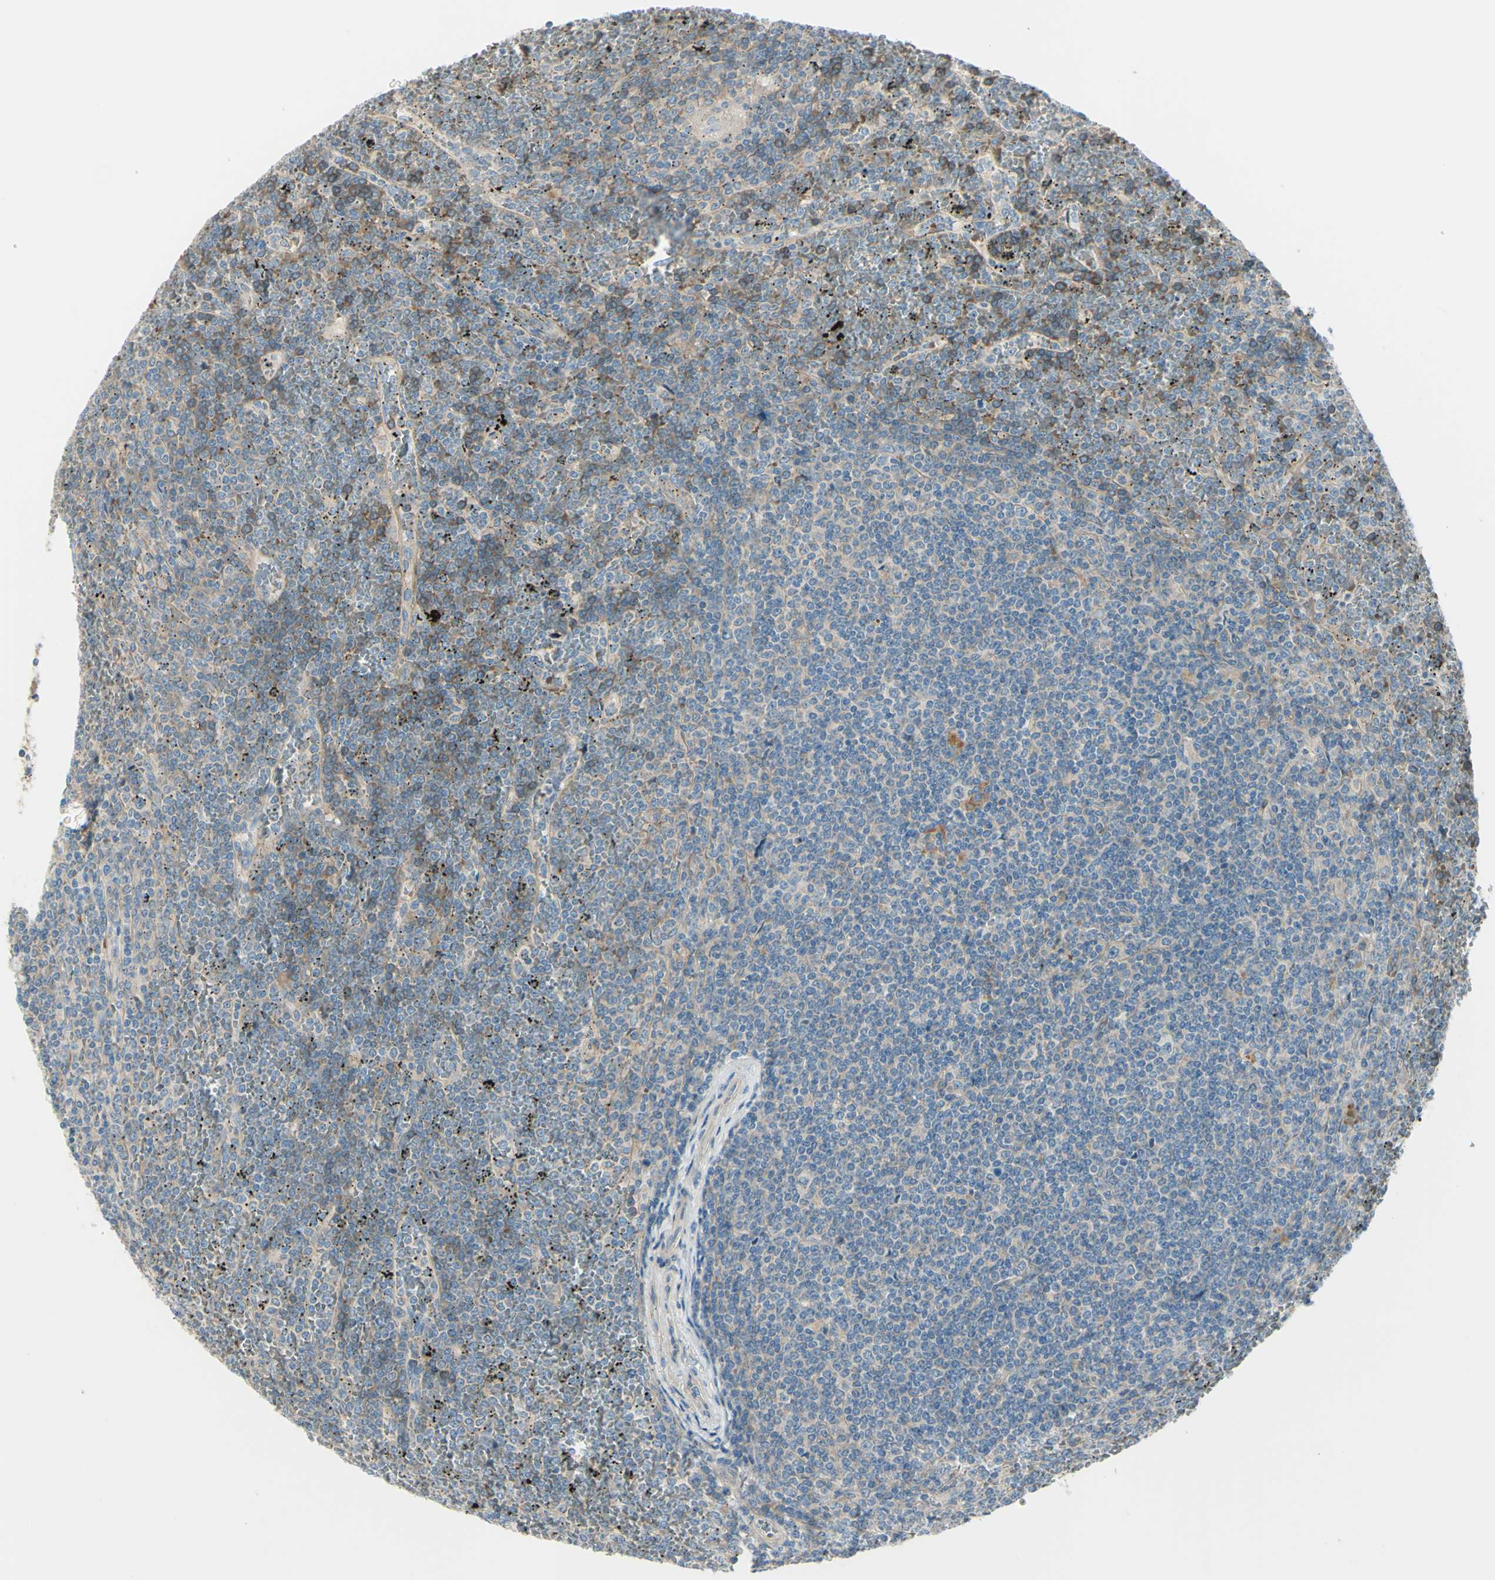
{"staining": {"intensity": "weak", "quantity": "25%-75%", "location": "cytoplasmic/membranous"}, "tissue": "lymphoma", "cell_type": "Tumor cells", "image_type": "cancer", "snomed": [{"axis": "morphology", "description": "Malignant lymphoma, non-Hodgkin's type, Low grade"}, {"axis": "topography", "description": "Spleen"}], "caption": "A low amount of weak cytoplasmic/membranous positivity is seen in approximately 25%-75% of tumor cells in low-grade malignant lymphoma, non-Hodgkin's type tissue.", "gene": "PCDHGA2", "patient": {"sex": "female", "age": 19}}